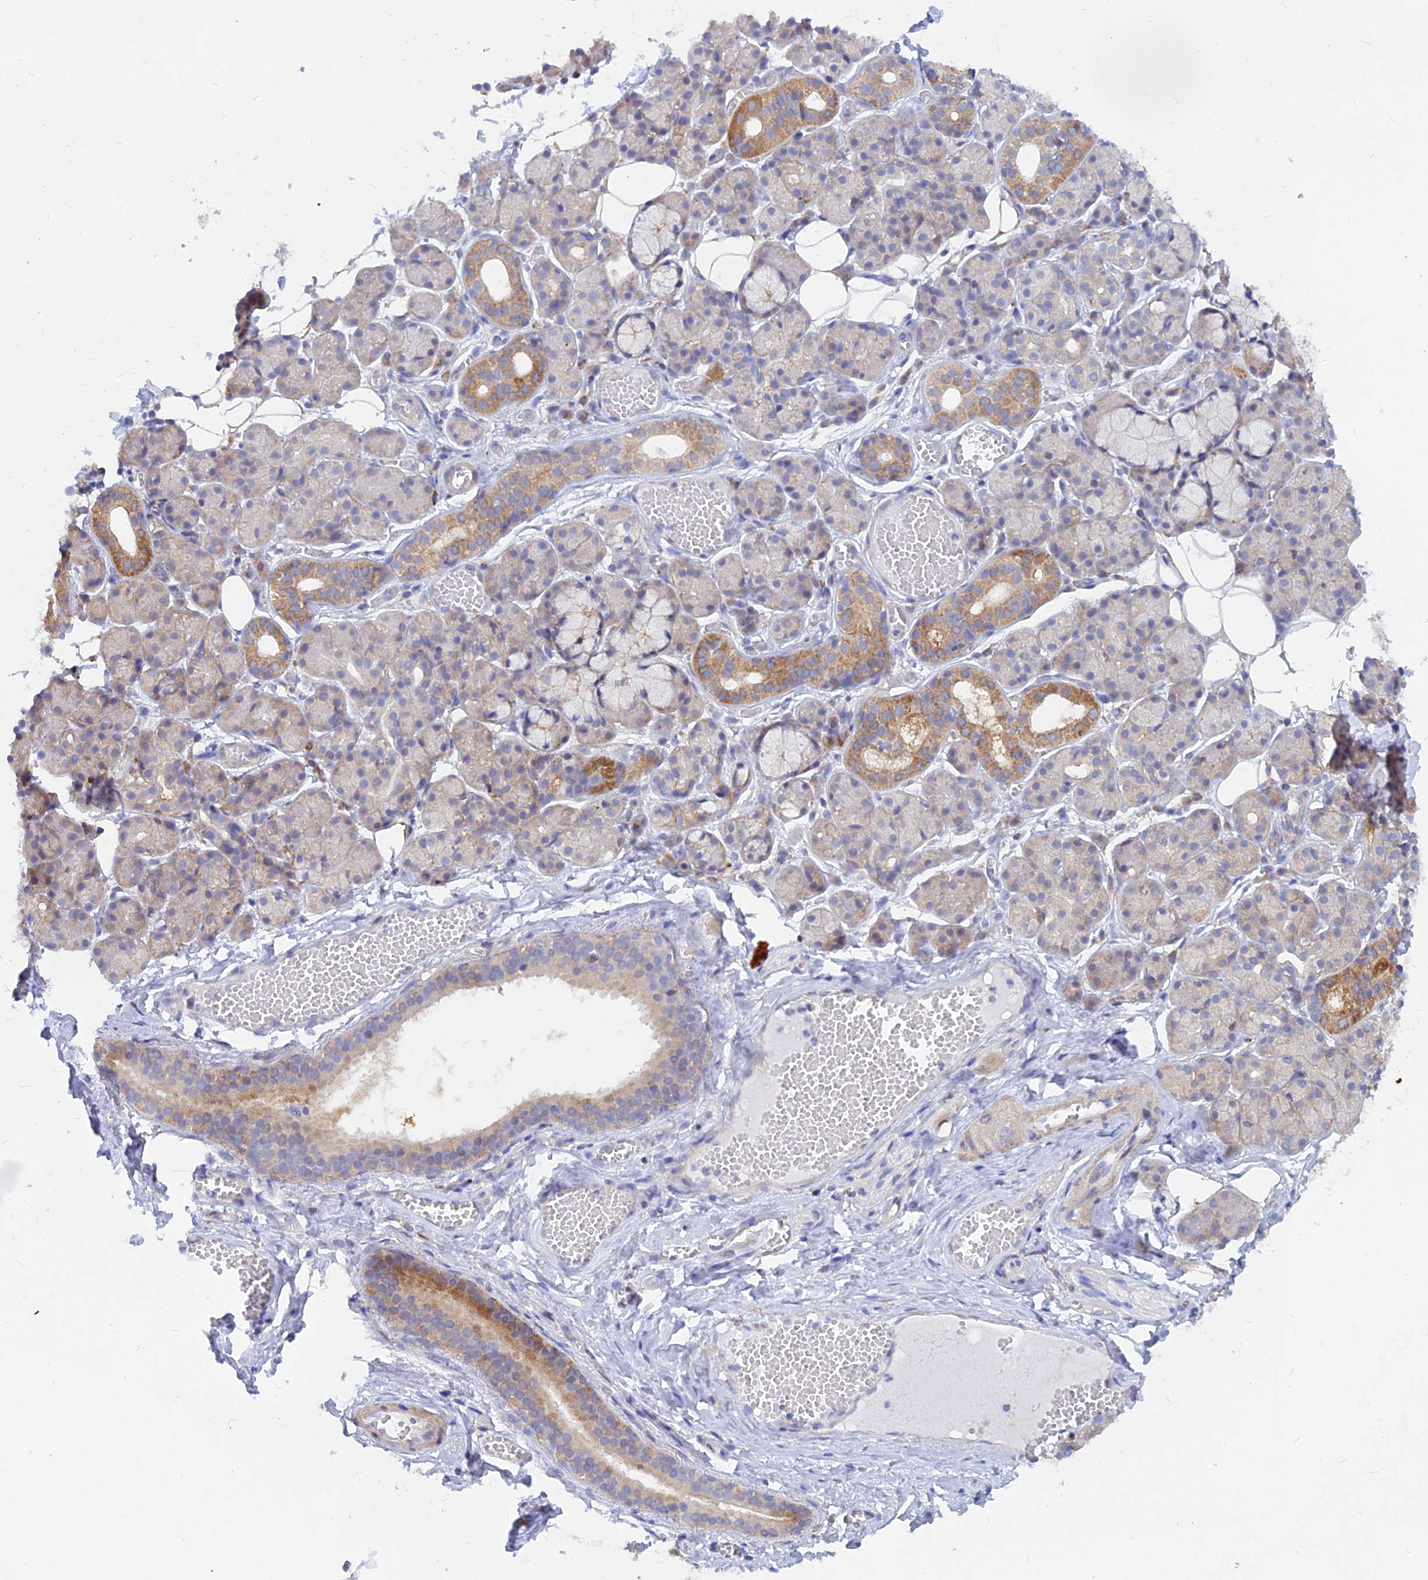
{"staining": {"intensity": "moderate", "quantity": "<25%", "location": "cytoplasmic/membranous"}, "tissue": "salivary gland", "cell_type": "Glandular cells", "image_type": "normal", "snomed": [{"axis": "morphology", "description": "Normal tissue, NOS"}, {"axis": "topography", "description": "Salivary gland"}], "caption": "A low amount of moderate cytoplasmic/membranous expression is seen in approximately <25% of glandular cells in benign salivary gland.", "gene": "DNAJC16", "patient": {"sex": "male", "age": 63}}